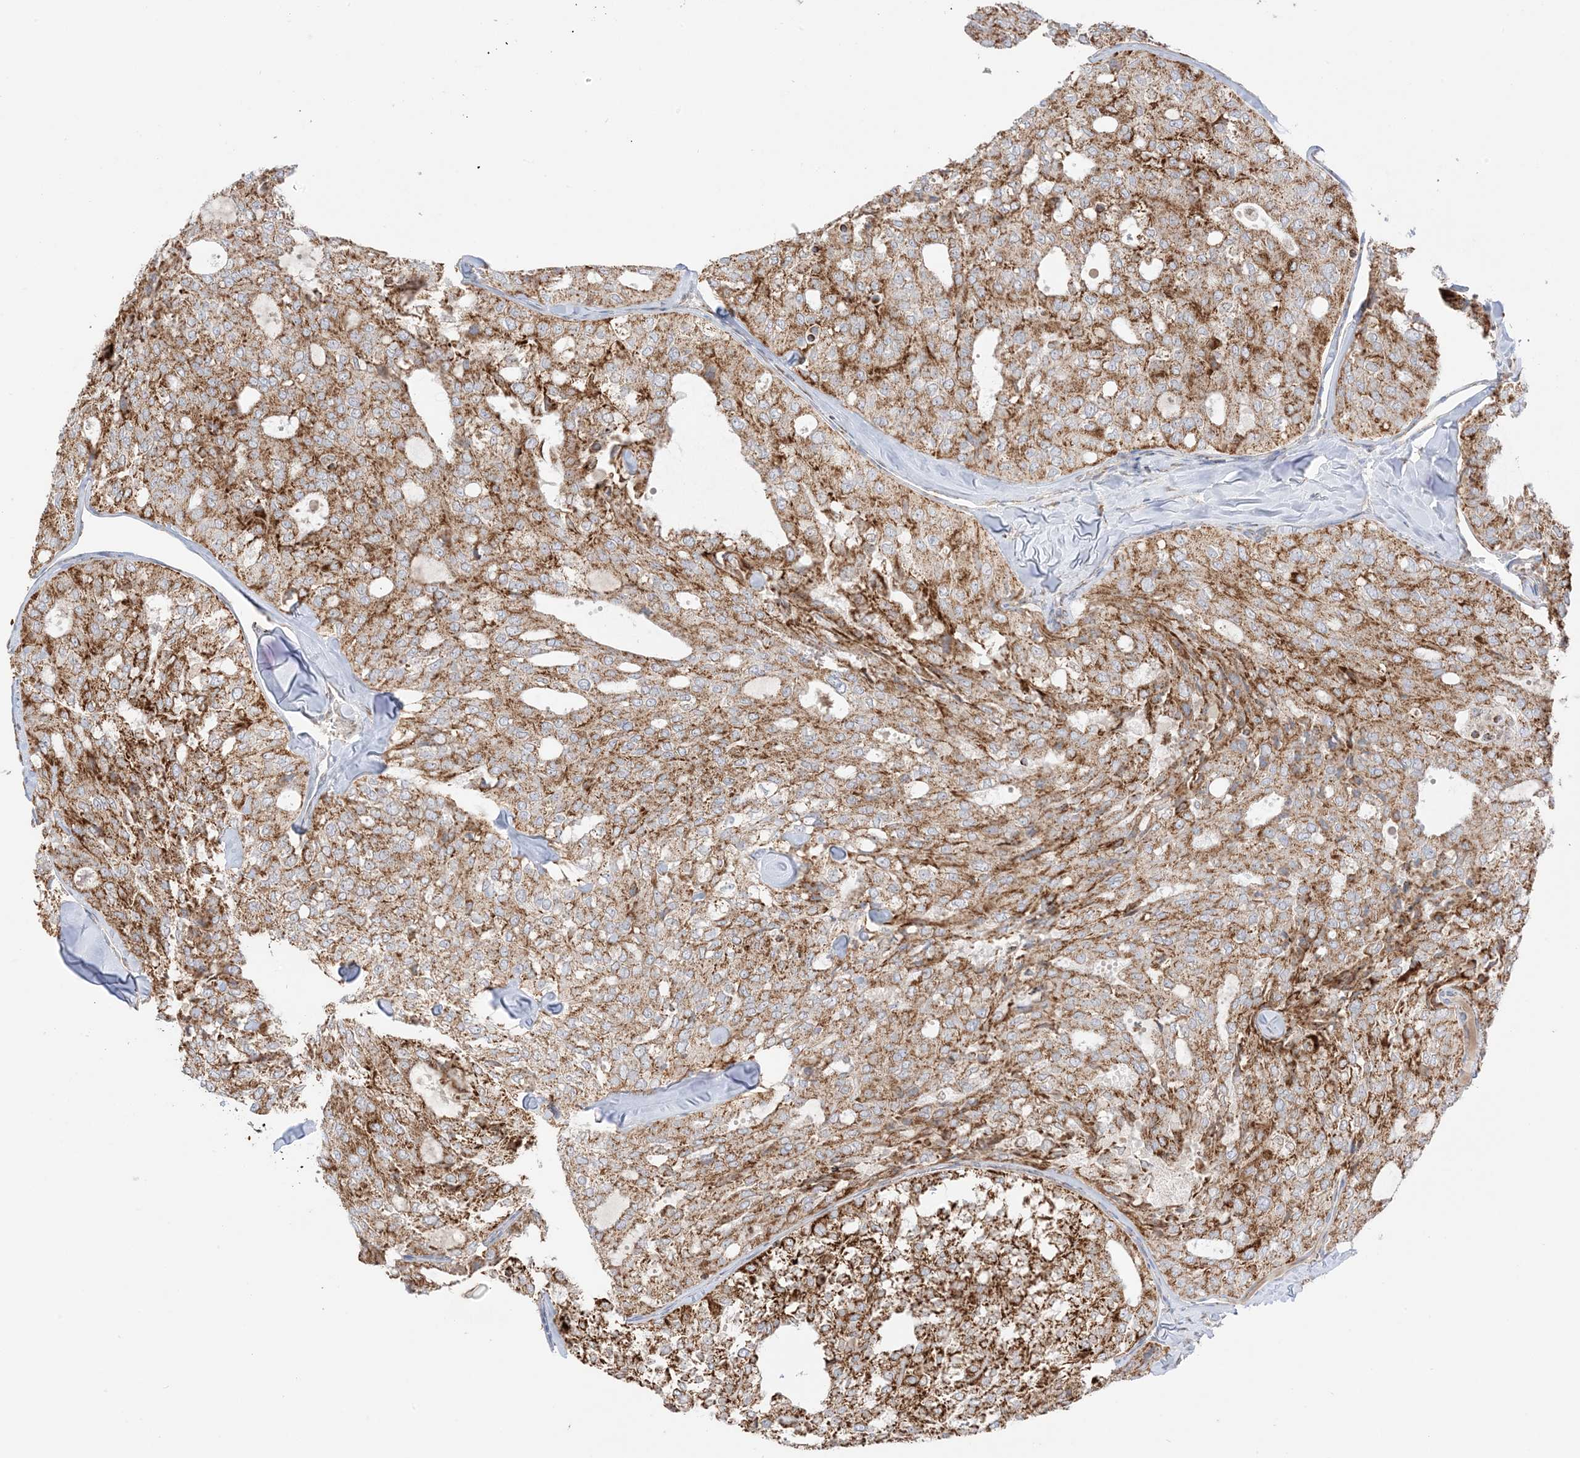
{"staining": {"intensity": "strong", "quantity": ">75%", "location": "cytoplasmic/membranous"}, "tissue": "thyroid cancer", "cell_type": "Tumor cells", "image_type": "cancer", "snomed": [{"axis": "morphology", "description": "Follicular adenoma carcinoma, NOS"}, {"axis": "topography", "description": "Thyroid gland"}], "caption": "High-magnification brightfield microscopy of thyroid follicular adenoma carcinoma stained with DAB (brown) and counterstained with hematoxylin (blue). tumor cells exhibit strong cytoplasmic/membranous staining is appreciated in about>75% of cells.", "gene": "SLC25A12", "patient": {"sex": "male", "age": 75}}